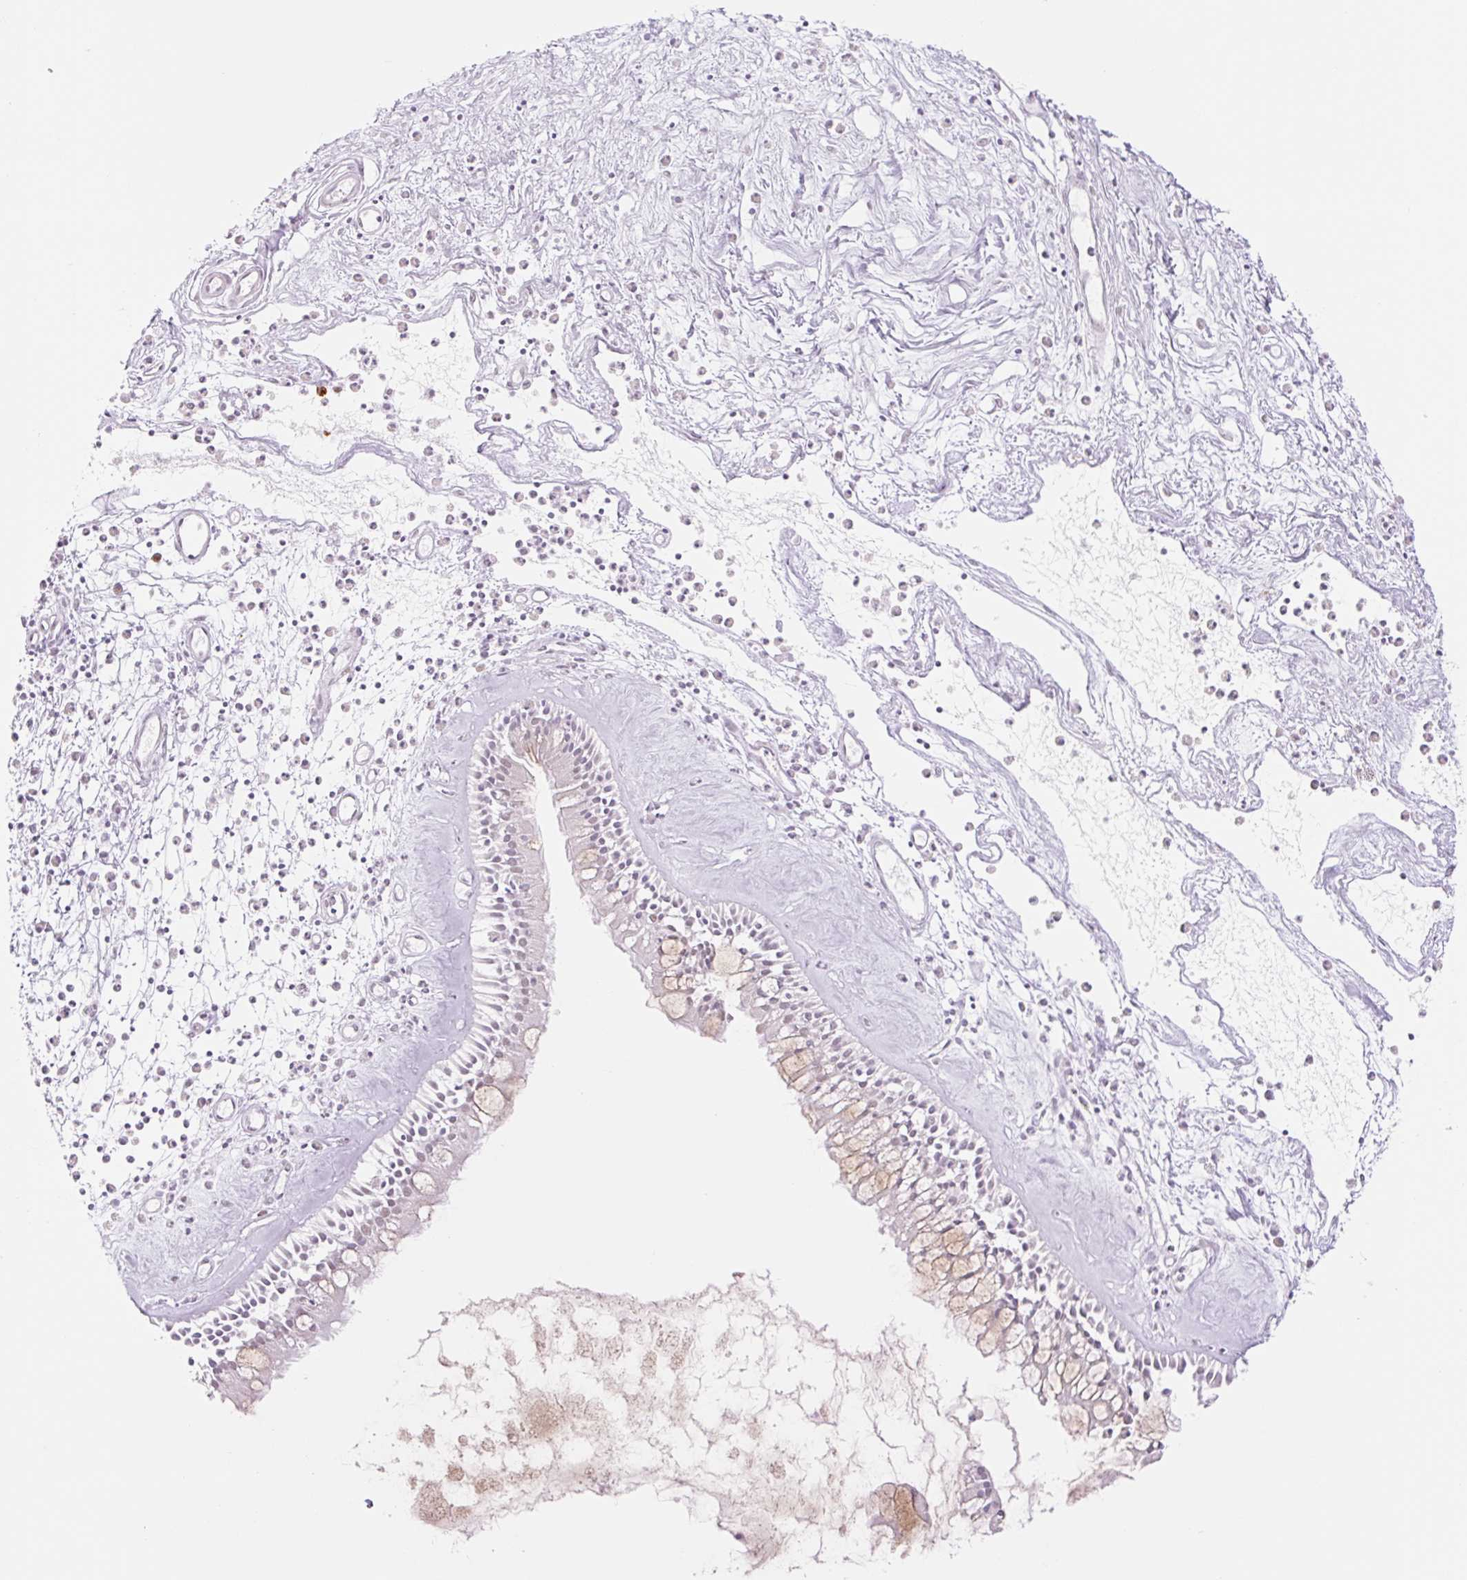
{"staining": {"intensity": "strong", "quantity": "25%-75%", "location": "nuclear"}, "tissue": "nasopharynx", "cell_type": "Respiratory epithelial cells", "image_type": "normal", "snomed": [{"axis": "morphology", "description": "Normal tissue, NOS"}, {"axis": "morphology", "description": "Inflammation, NOS"}, {"axis": "topography", "description": "Nasopharynx"}], "caption": "DAB (3,3'-diaminobenzidine) immunohistochemical staining of benign human nasopharynx exhibits strong nuclear protein staining in approximately 25%-75% of respiratory epithelial cells. (Stains: DAB (3,3'-diaminobenzidine) in brown, nuclei in blue, Microscopy: brightfield microscopy at high magnification).", "gene": "PRDM11", "patient": {"sex": "male", "age": 61}}